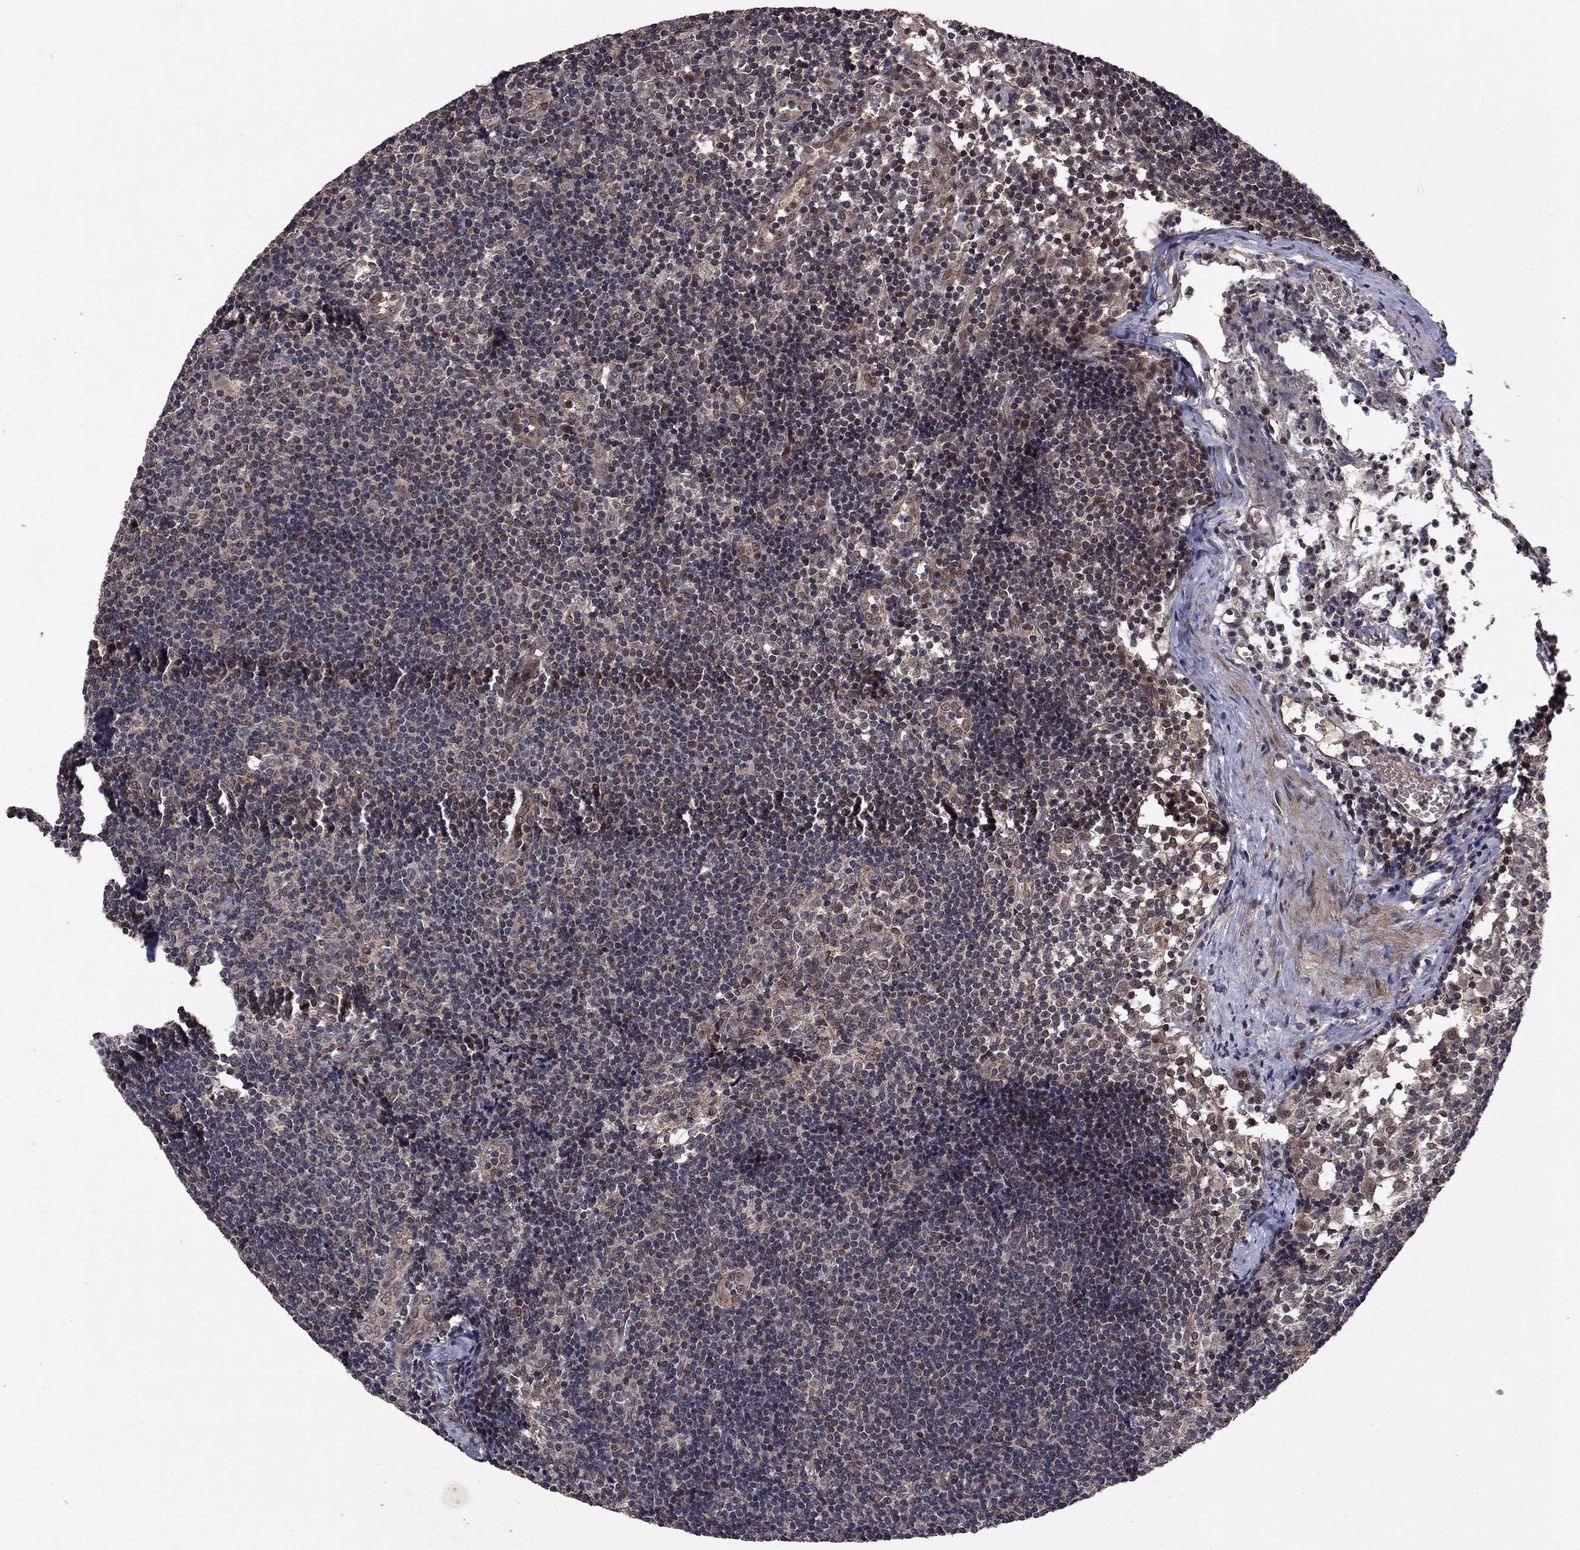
{"staining": {"intensity": "moderate", "quantity": "<25%", "location": "cytoplasmic/membranous"}, "tissue": "lymph node", "cell_type": "Non-germinal center cells", "image_type": "normal", "snomed": [{"axis": "morphology", "description": "Normal tissue, NOS"}, {"axis": "topography", "description": "Lymph node"}], "caption": "Lymph node stained with a protein marker reveals moderate staining in non-germinal center cells.", "gene": "DHRS1", "patient": {"sex": "female", "age": 52}}